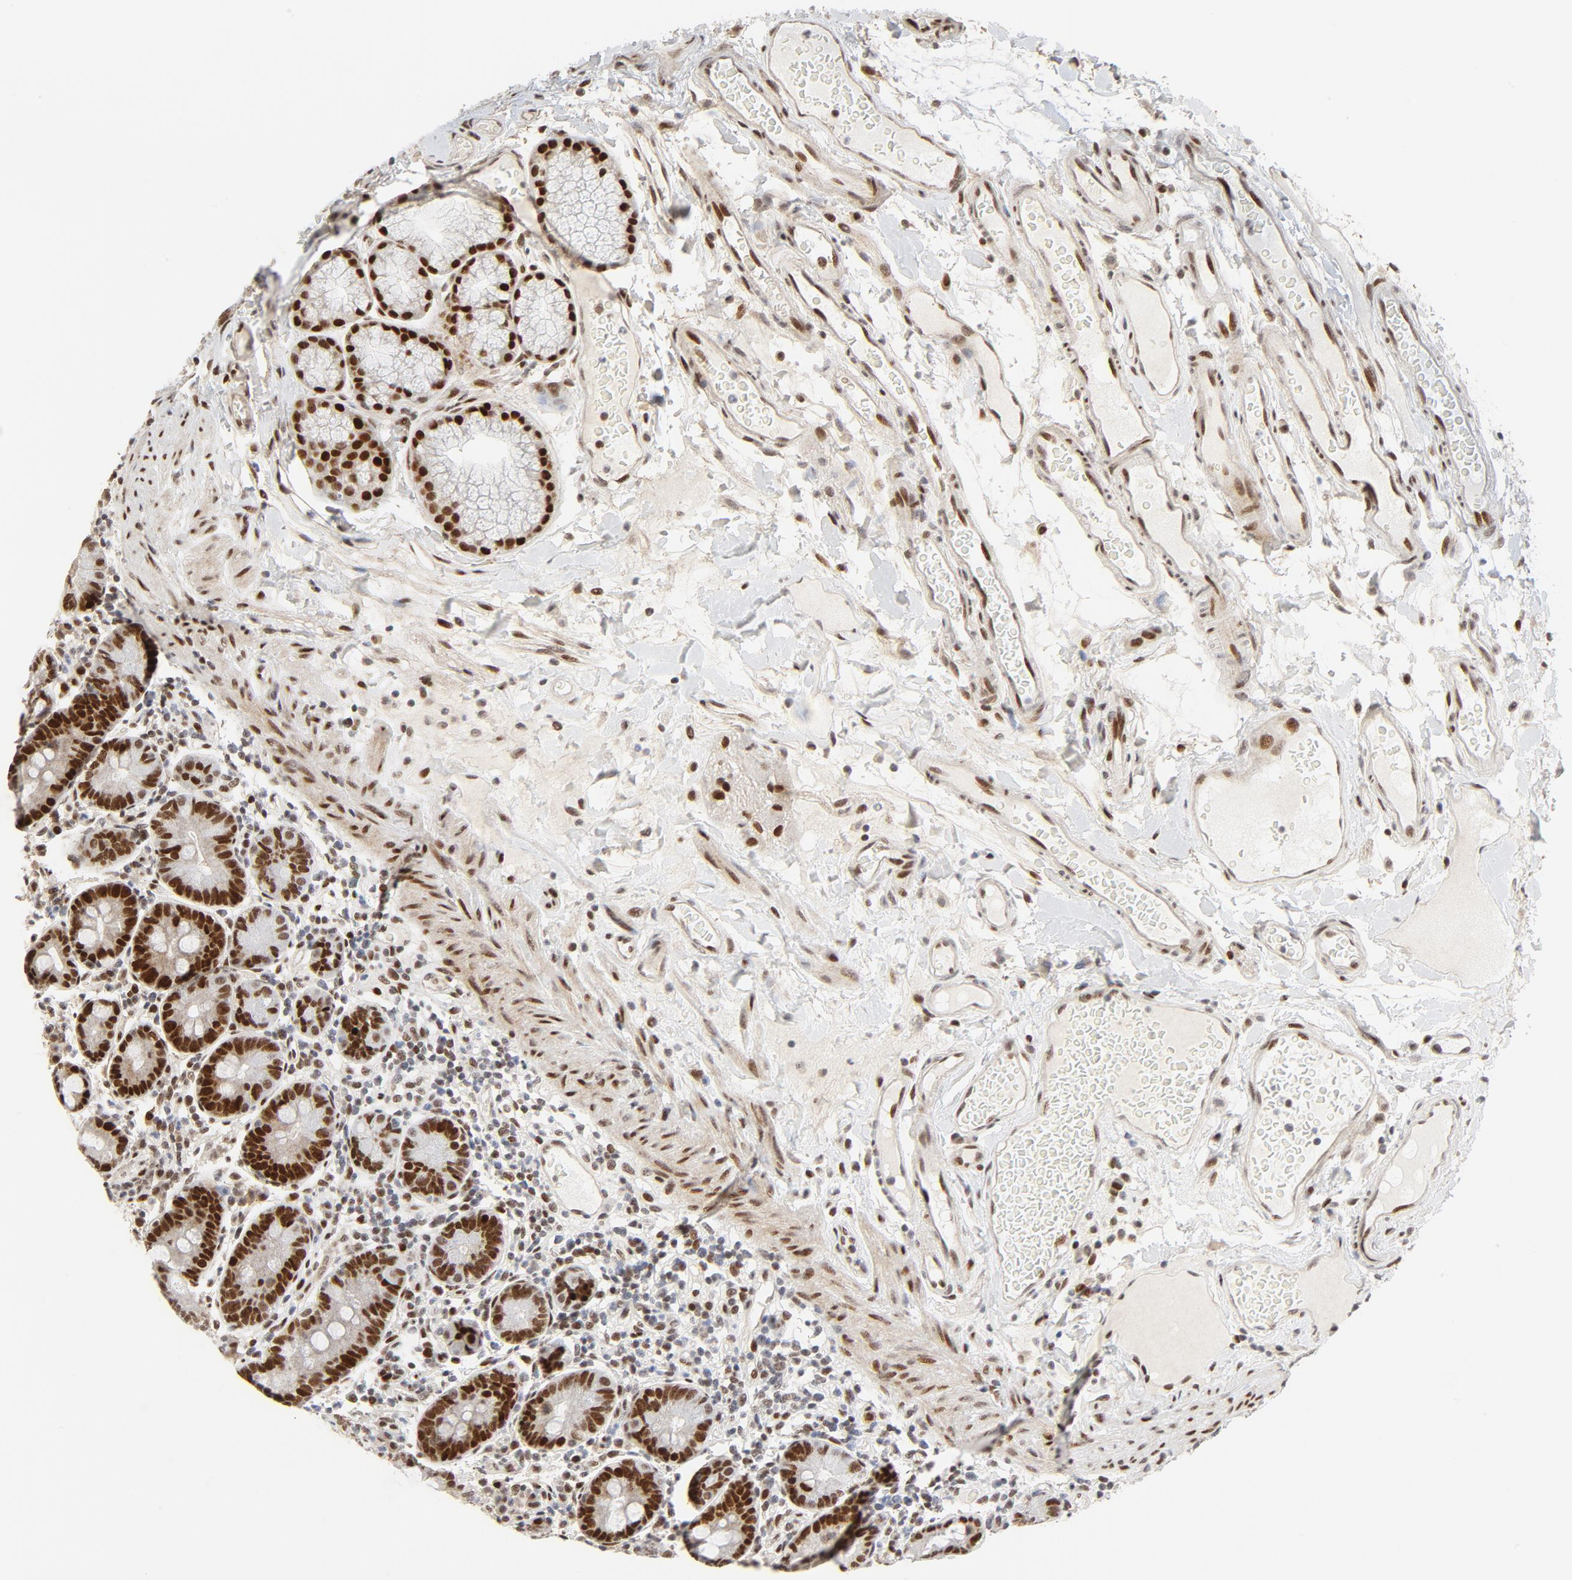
{"staining": {"intensity": "strong", "quantity": ">75%", "location": "nuclear"}, "tissue": "duodenum", "cell_type": "Glandular cells", "image_type": "normal", "snomed": [{"axis": "morphology", "description": "Normal tissue, NOS"}, {"axis": "topography", "description": "Duodenum"}], "caption": "Immunohistochemistry (DAB) staining of normal duodenum reveals strong nuclear protein expression in approximately >75% of glandular cells. (DAB = brown stain, brightfield microscopy at high magnification).", "gene": "GTF2I", "patient": {"sex": "male", "age": 50}}